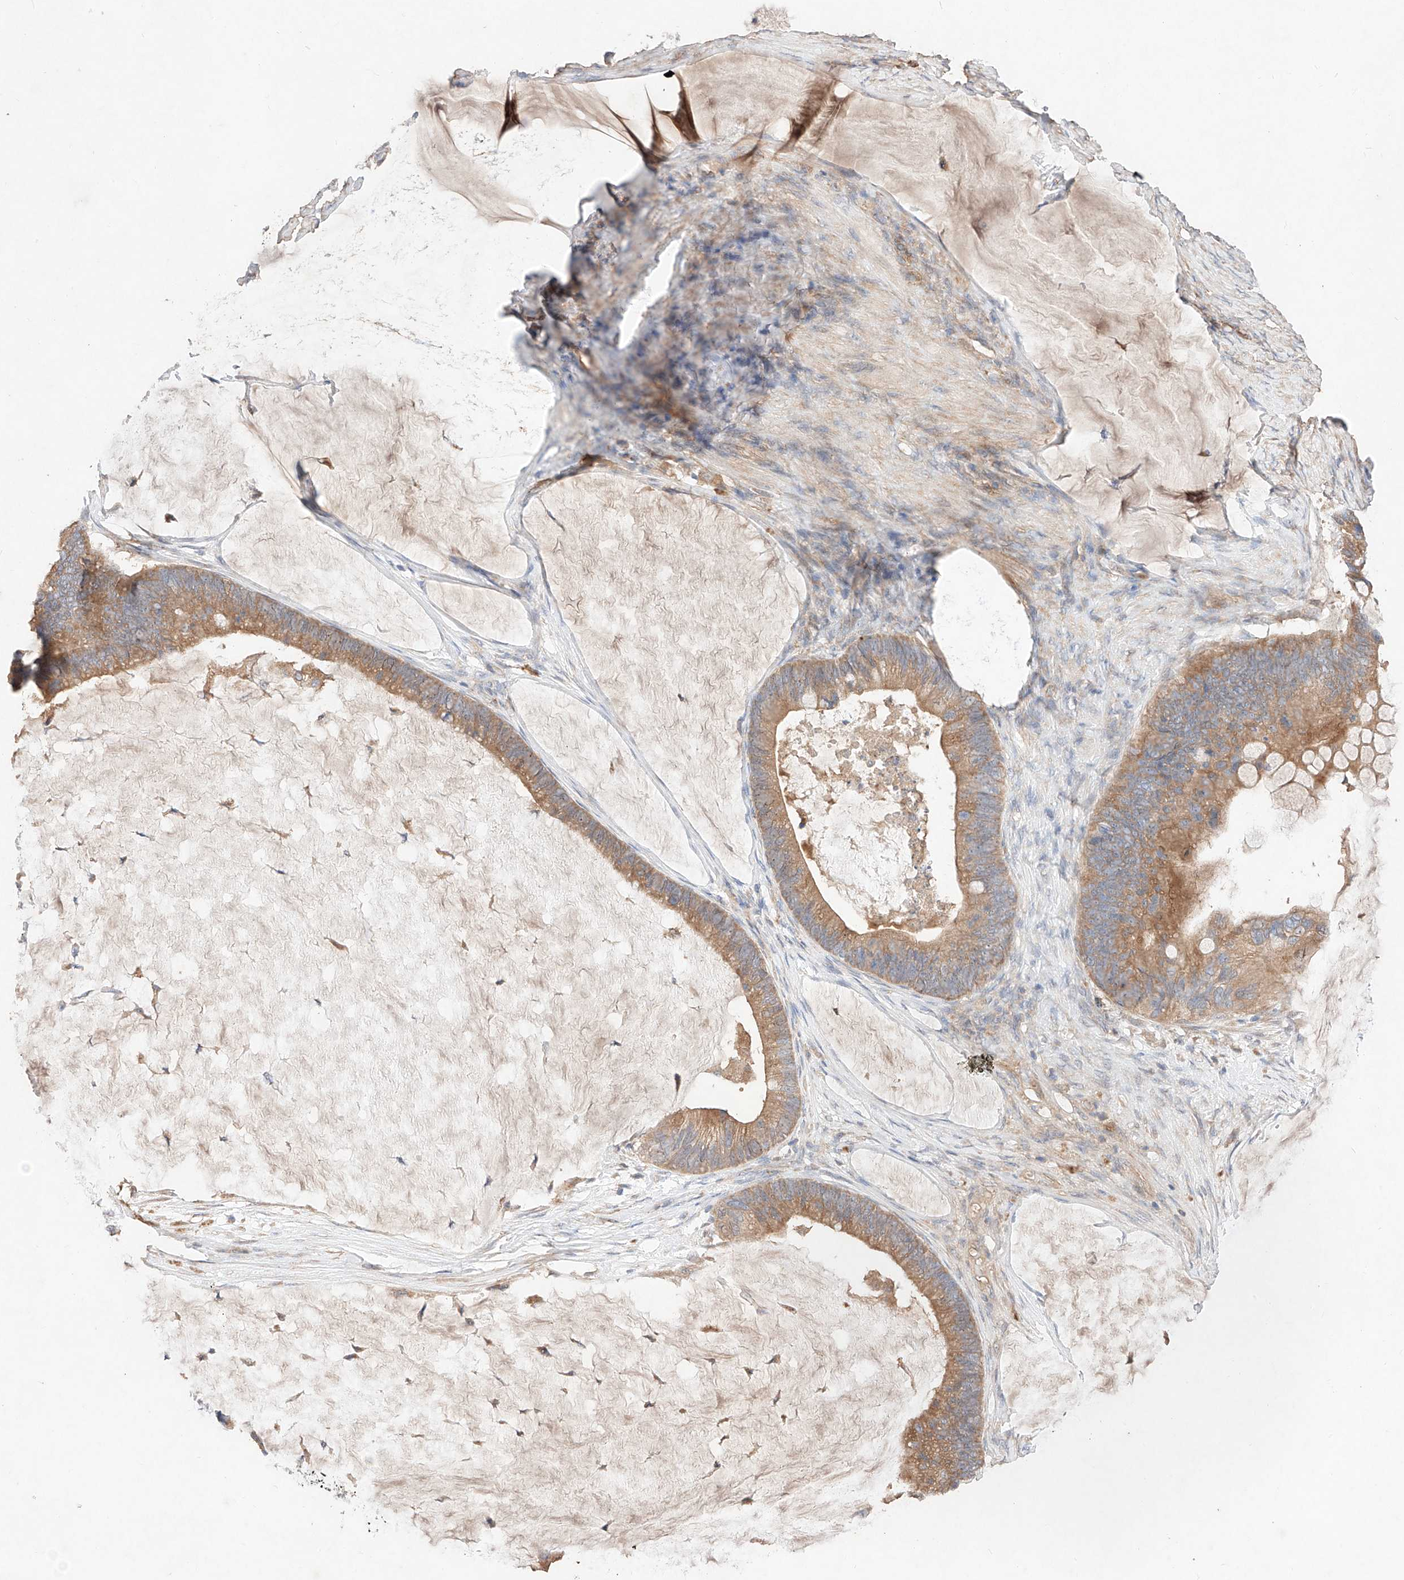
{"staining": {"intensity": "moderate", "quantity": ">75%", "location": "cytoplasmic/membranous"}, "tissue": "ovarian cancer", "cell_type": "Tumor cells", "image_type": "cancer", "snomed": [{"axis": "morphology", "description": "Cystadenocarcinoma, mucinous, NOS"}, {"axis": "topography", "description": "Ovary"}], "caption": "Ovarian cancer tissue demonstrates moderate cytoplasmic/membranous expression in approximately >75% of tumor cells (DAB (3,3'-diaminobenzidine) IHC with brightfield microscopy, high magnification).", "gene": "C6orf62", "patient": {"sex": "female", "age": 61}}